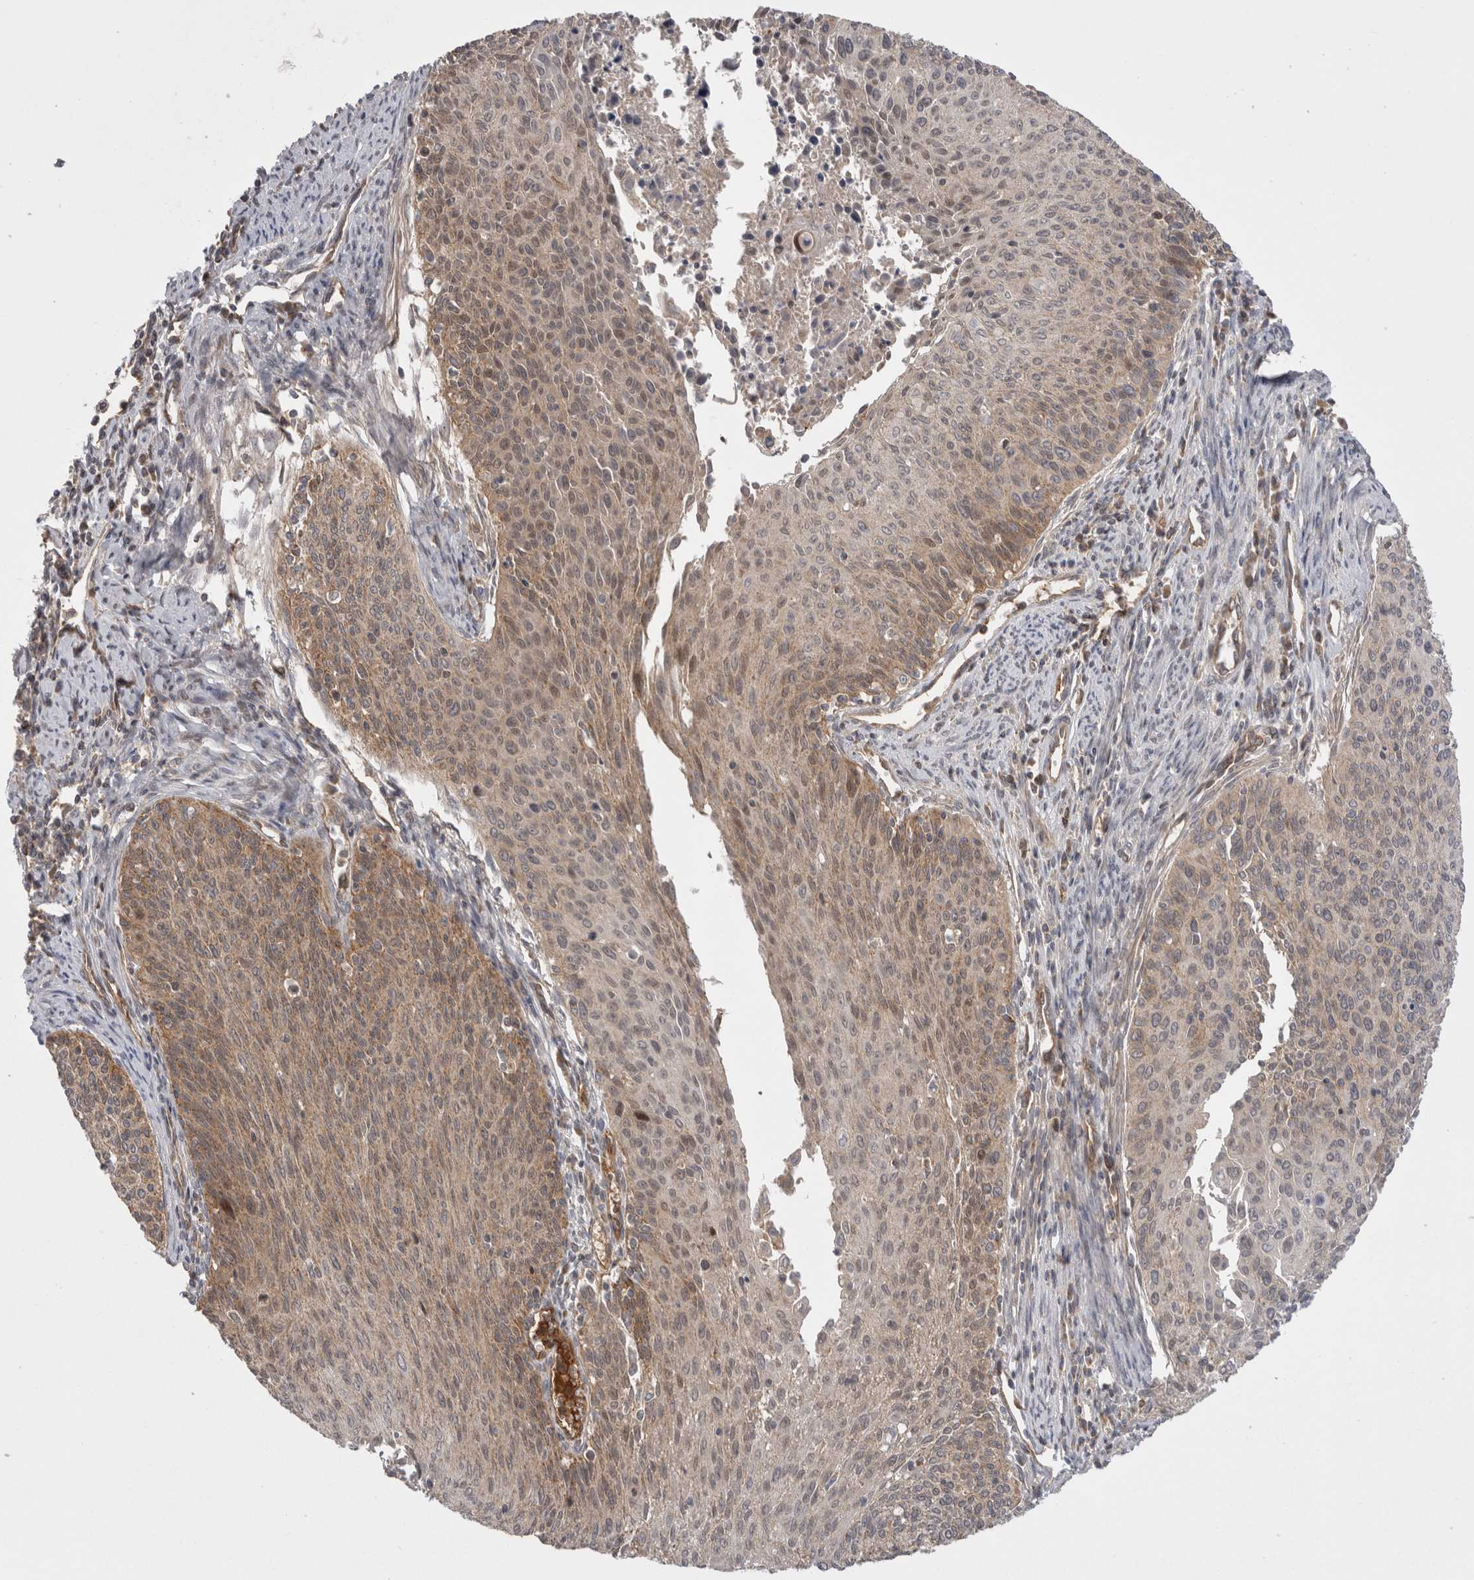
{"staining": {"intensity": "weak", "quantity": "<25%", "location": "cytoplasmic/membranous"}, "tissue": "cervical cancer", "cell_type": "Tumor cells", "image_type": "cancer", "snomed": [{"axis": "morphology", "description": "Squamous cell carcinoma, NOS"}, {"axis": "topography", "description": "Cervix"}], "caption": "Immunohistochemistry of human cervical squamous cell carcinoma displays no expression in tumor cells.", "gene": "DARS2", "patient": {"sex": "female", "age": 55}}